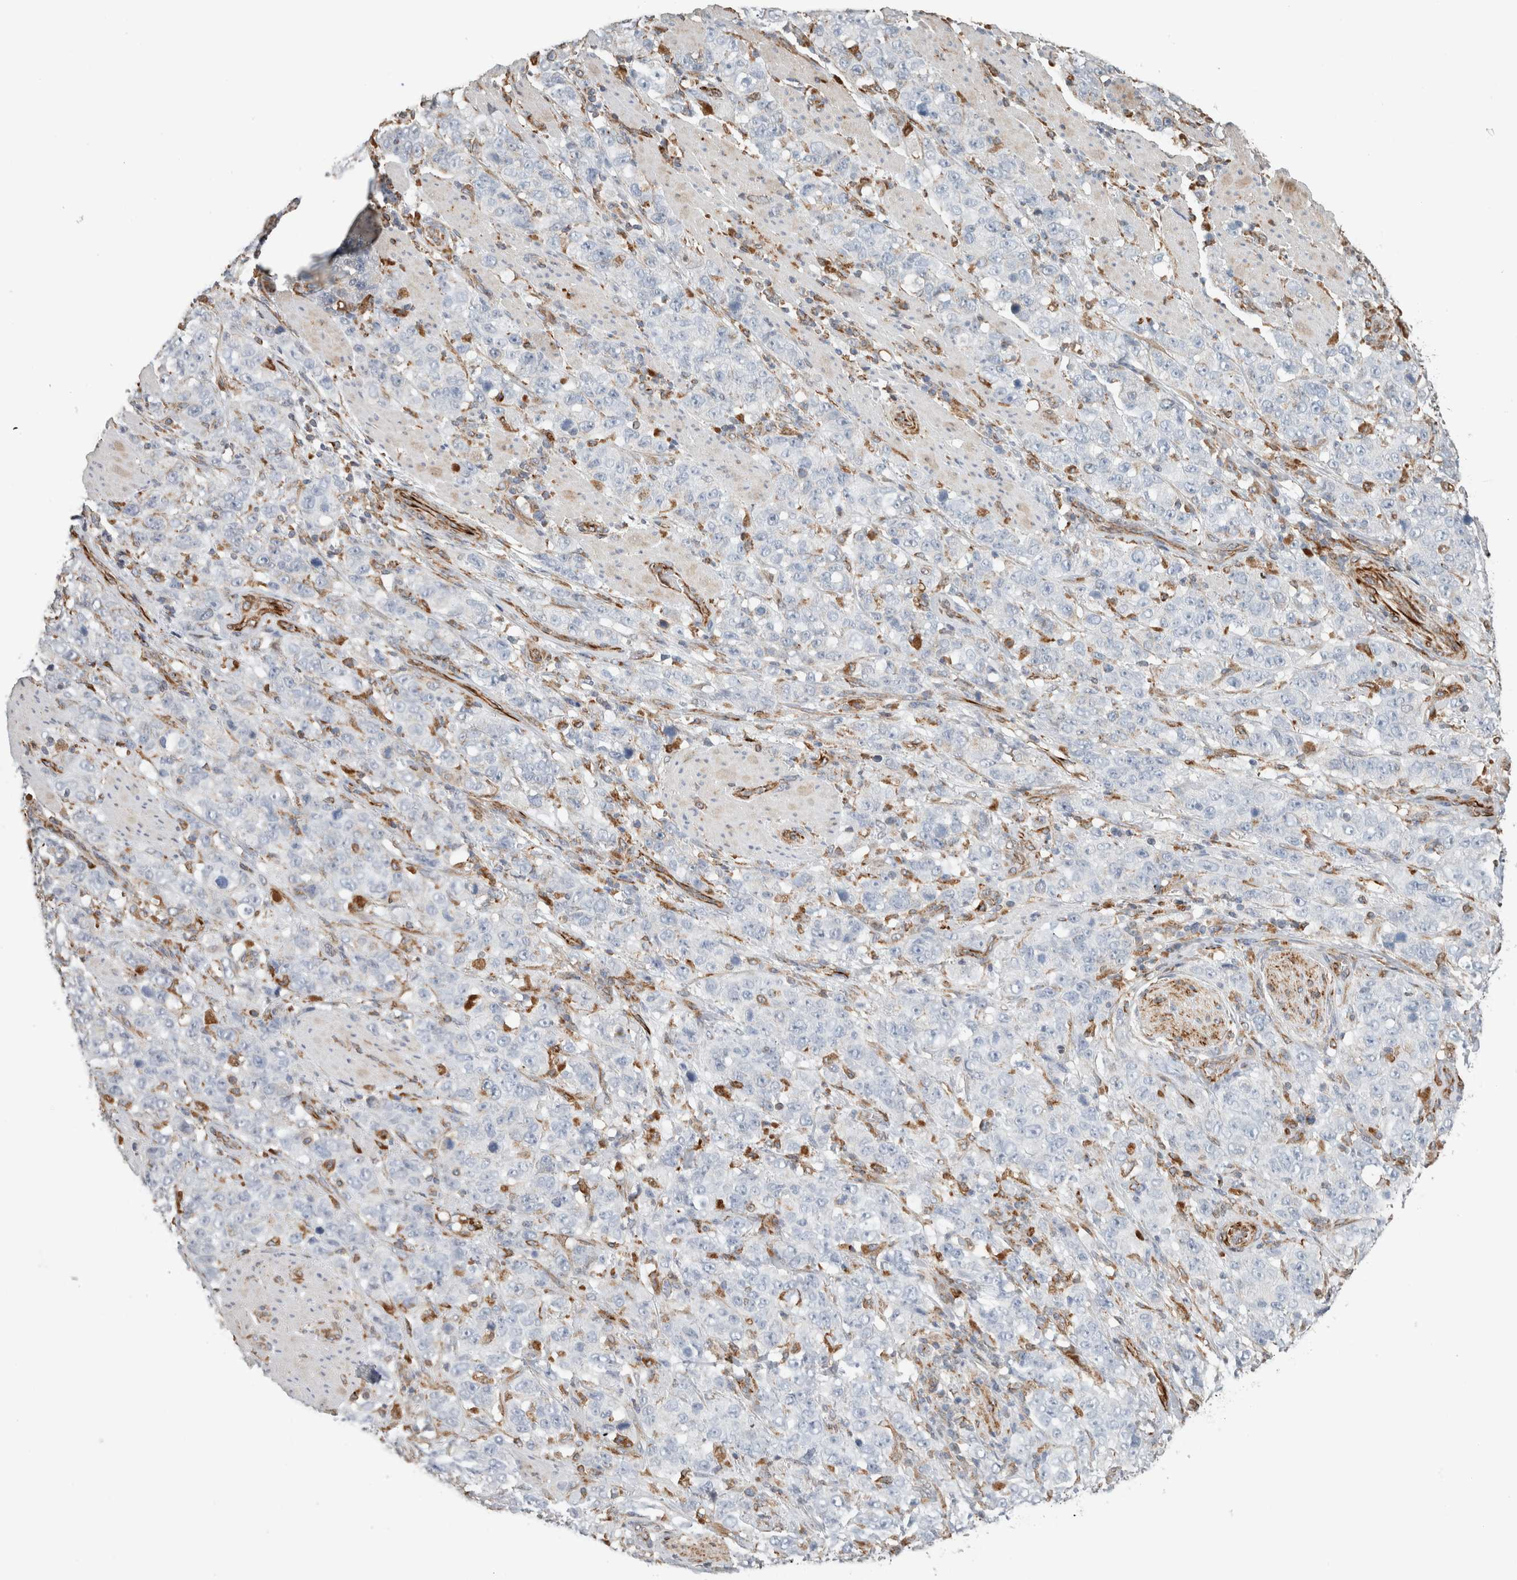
{"staining": {"intensity": "negative", "quantity": "none", "location": "none"}, "tissue": "stomach cancer", "cell_type": "Tumor cells", "image_type": "cancer", "snomed": [{"axis": "morphology", "description": "Adenocarcinoma, NOS"}, {"axis": "topography", "description": "Stomach"}], "caption": "Immunohistochemistry (IHC) image of neoplastic tissue: human stomach cancer (adenocarcinoma) stained with DAB (3,3'-diaminobenzidine) shows no significant protein expression in tumor cells. Nuclei are stained in blue.", "gene": "LY86", "patient": {"sex": "male", "age": 48}}